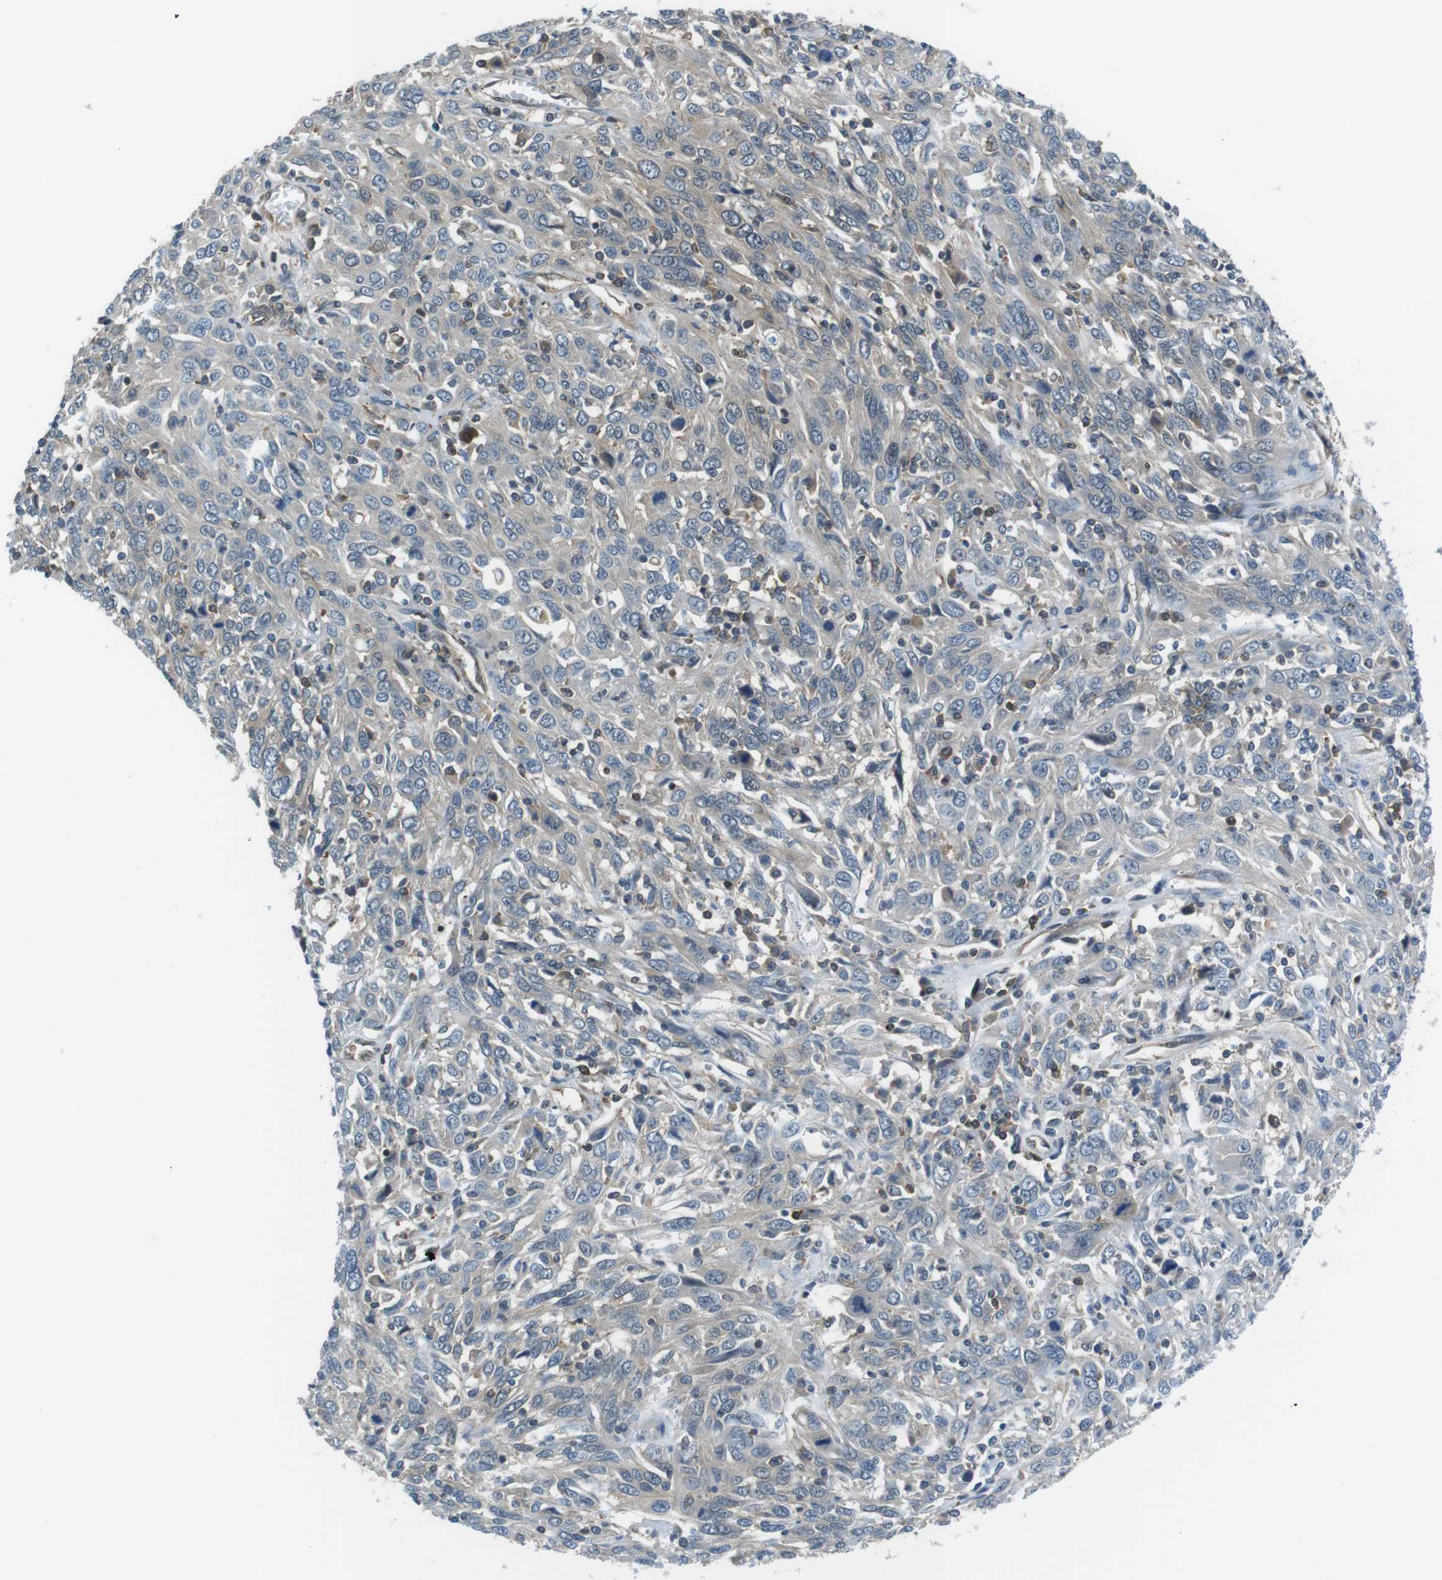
{"staining": {"intensity": "weak", "quantity": "25%-75%", "location": "cytoplasmic/membranous"}, "tissue": "cervical cancer", "cell_type": "Tumor cells", "image_type": "cancer", "snomed": [{"axis": "morphology", "description": "Squamous cell carcinoma, NOS"}, {"axis": "topography", "description": "Cervix"}], "caption": "A histopathology image showing weak cytoplasmic/membranous staining in approximately 25%-75% of tumor cells in cervical squamous cell carcinoma, as visualized by brown immunohistochemical staining.", "gene": "TES", "patient": {"sex": "female", "age": 46}}